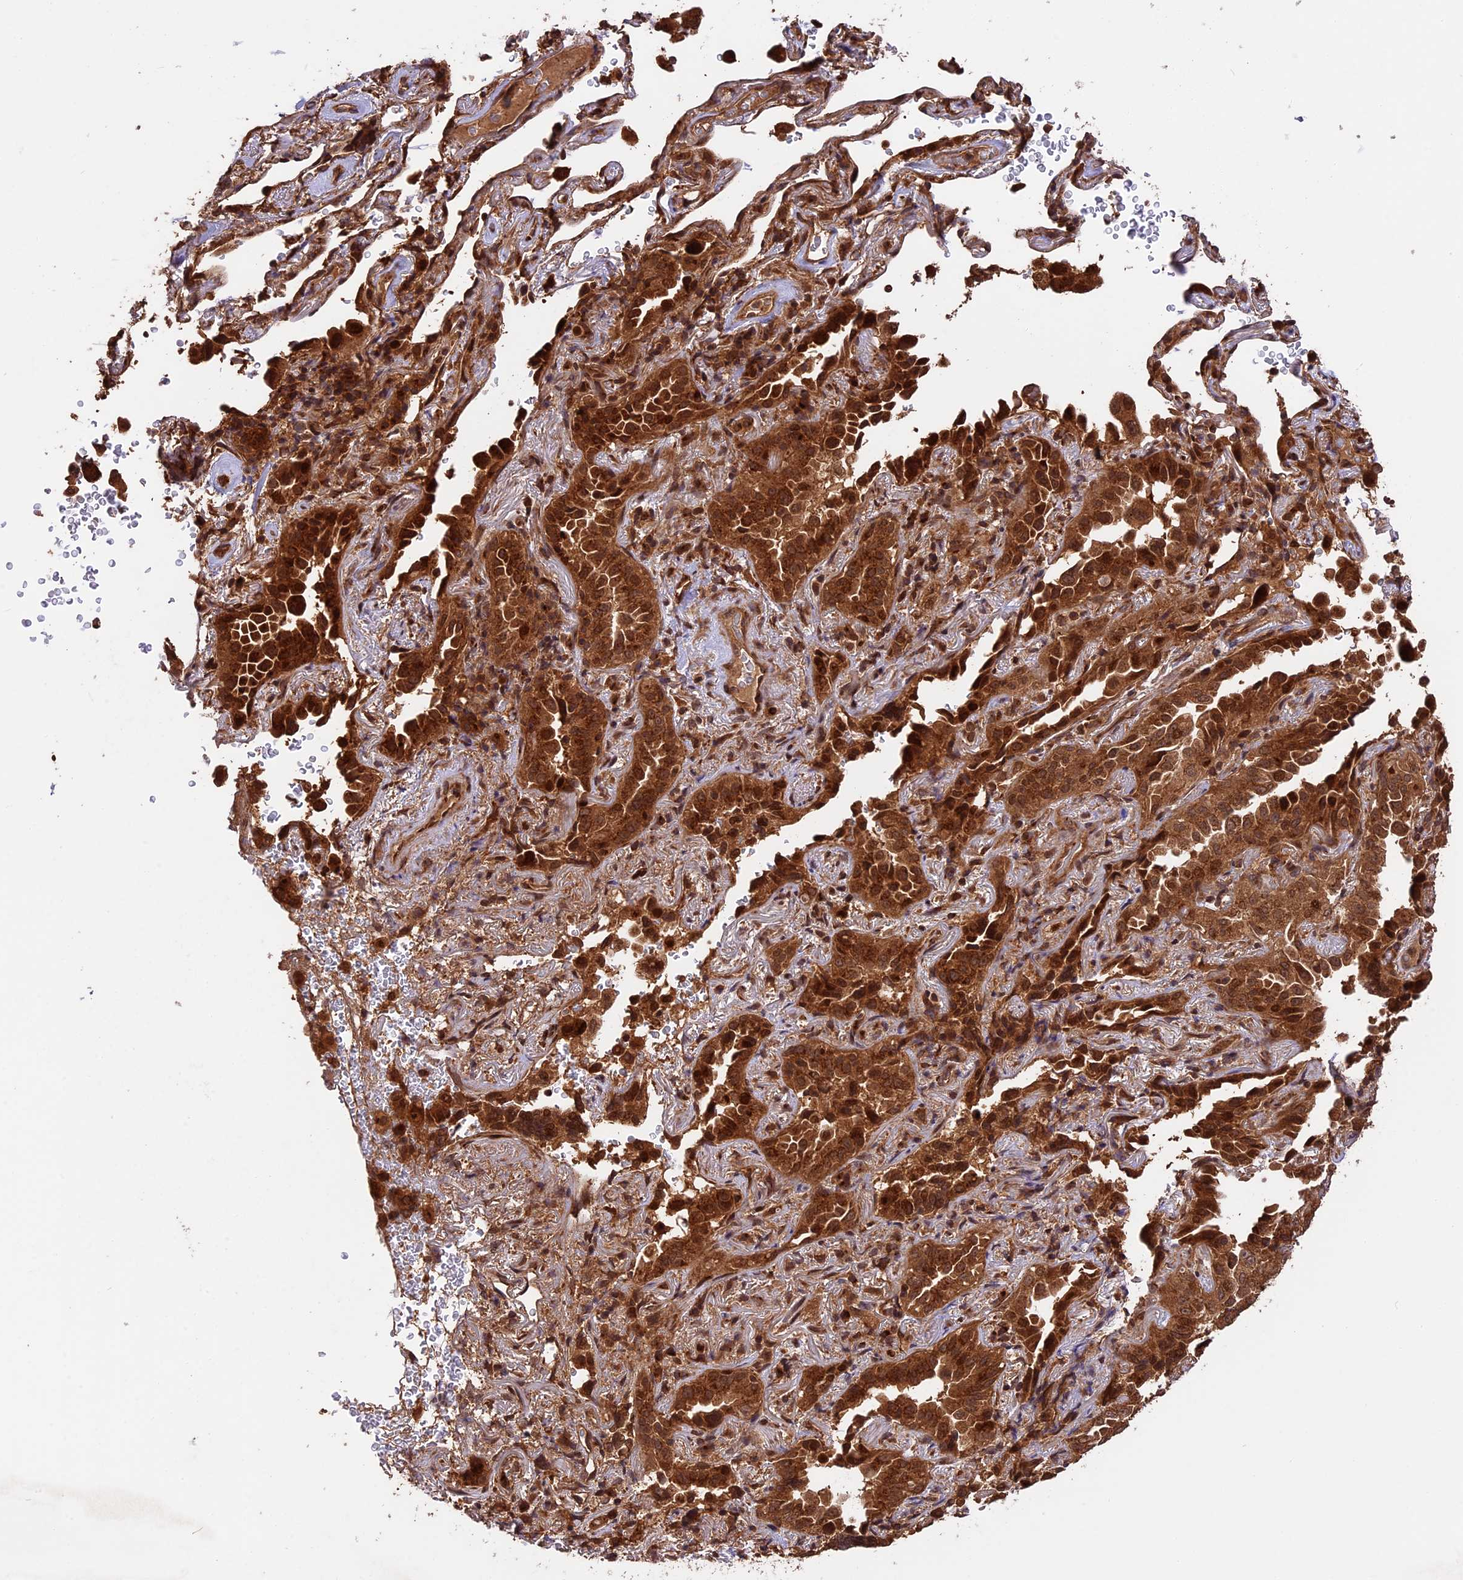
{"staining": {"intensity": "strong", "quantity": ">75%", "location": "cytoplasmic/membranous,nuclear"}, "tissue": "lung cancer", "cell_type": "Tumor cells", "image_type": "cancer", "snomed": [{"axis": "morphology", "description": "Adenocarcinoma, NOS"}, {"axis": "topography", "description": "Lung"}], "caption": "Lung cancer (adenocarcinoma) stained with immunohistochemistry displays strong cytoplasmic/membranous and nuclear expression in approximately >75% of tumor cells.", "gene": "ESCO1", "patient": {"sex": "female", "age": 69}}